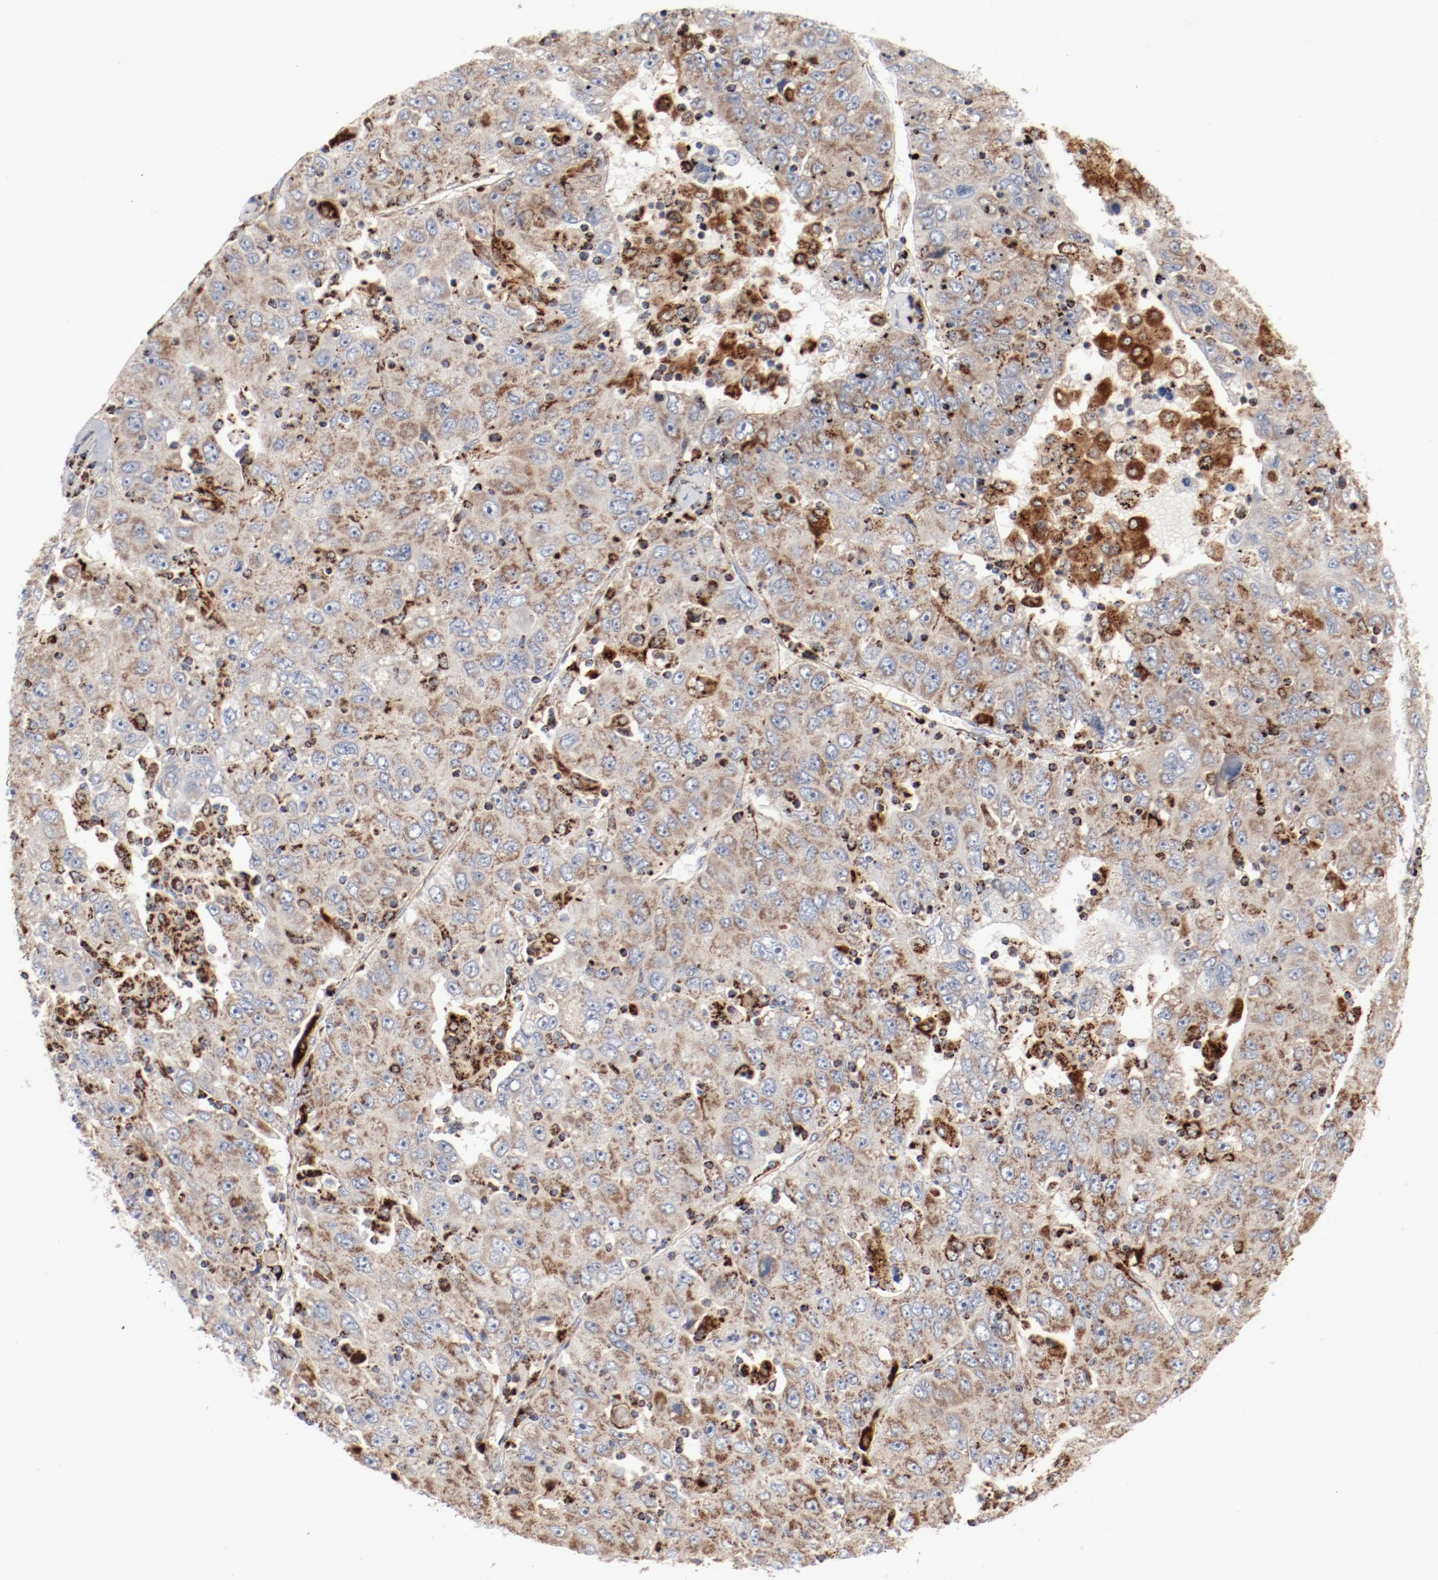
{"staining": {"intensity": "weak", "quantity": "25%-75%", "location": "cytoplasmic/membranous"}, "tissue": "liver cancer", "cell_type": "Tumor cells", "image_type": "cancer", "snomed": [{"axis": "morphology", "description": "Carcinoma, Hepatocellular, NOS"}, {"axis": "topography", "description": "Liver"}], "caption": "DAB immunohistochemical staining of liver cancer (hepatocellular carcinoma) reveals weak cytoplasmic/membranous protein staining in approximately 25%-75% of tumor cells.", "gene": "SETD3", "patient": {"sex": "male", "age": 49}}